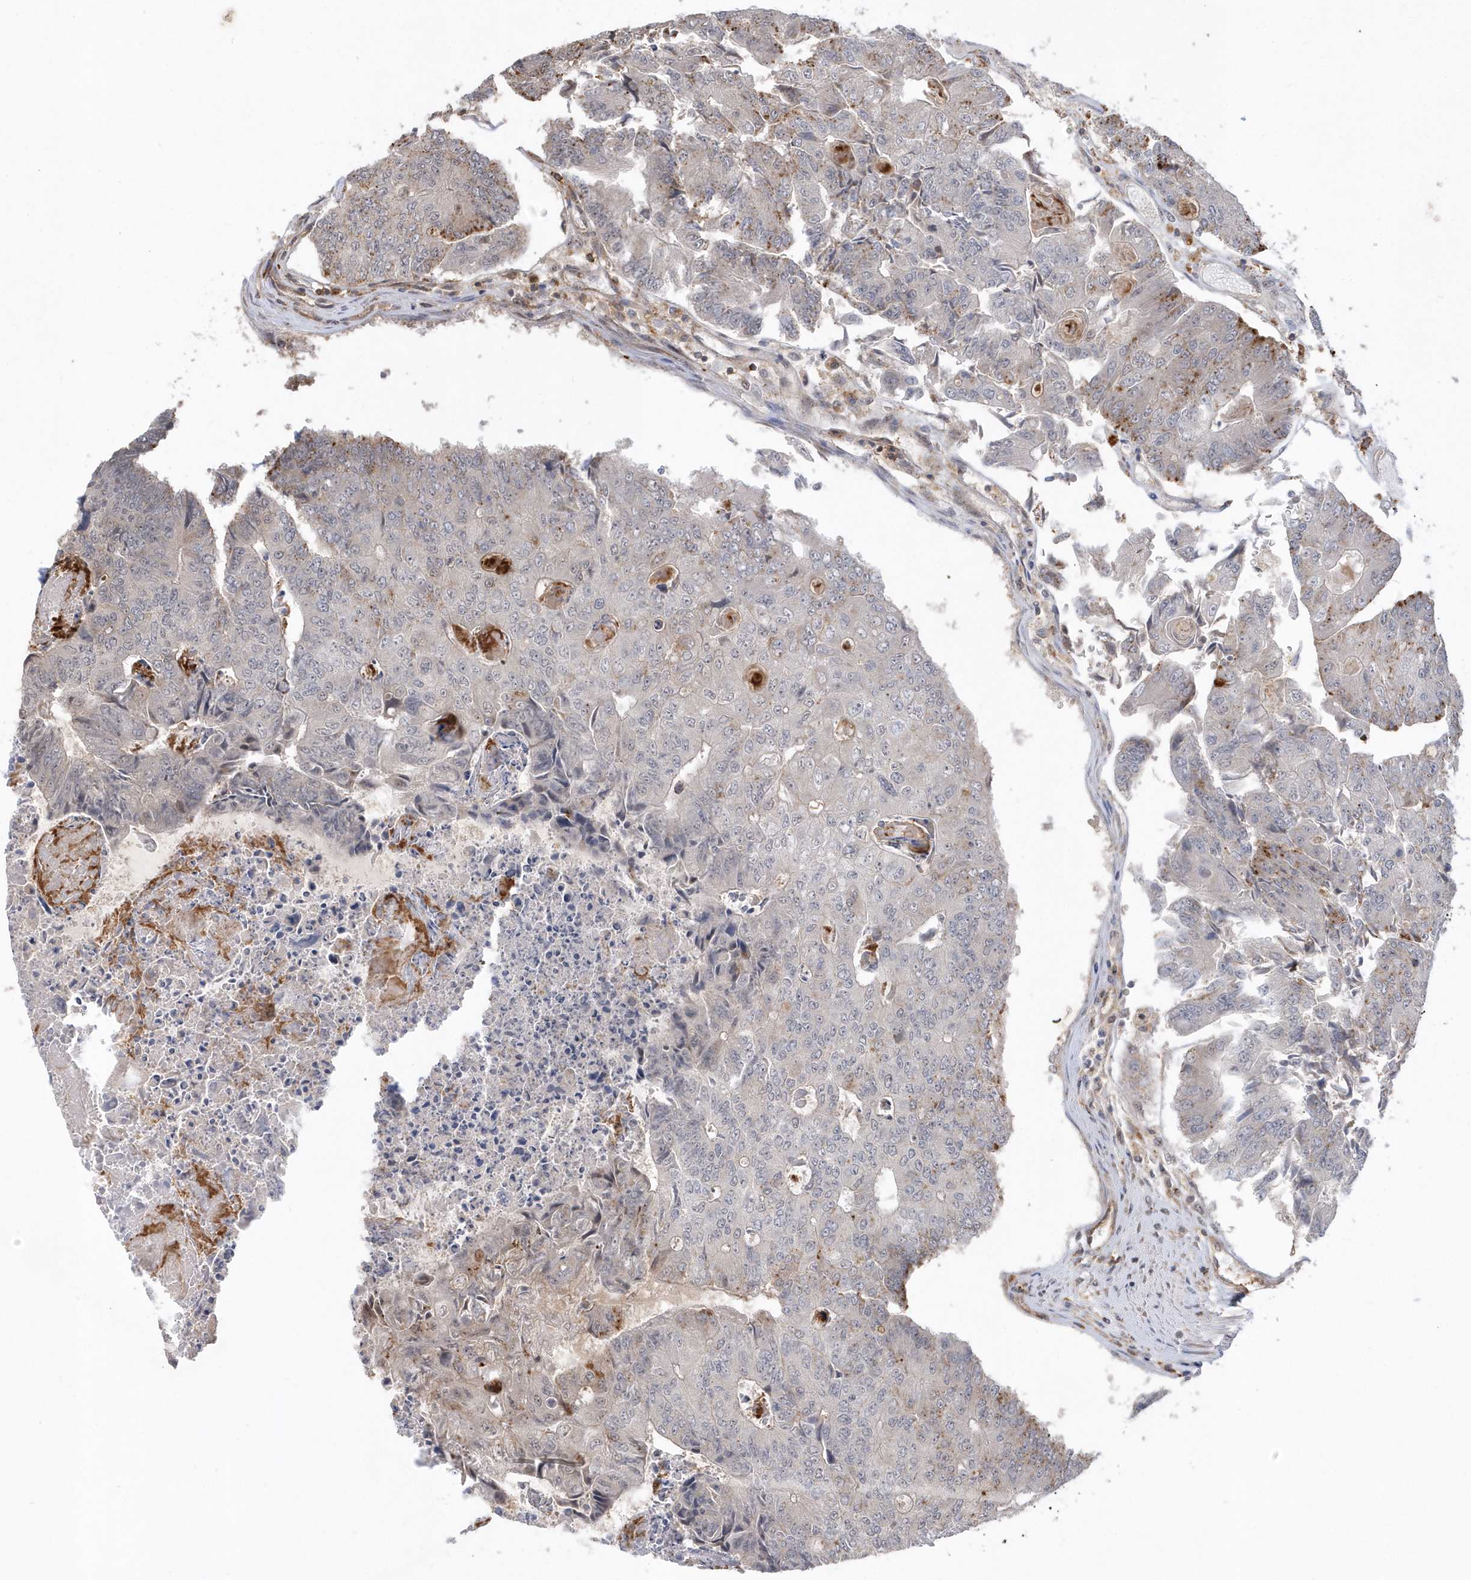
{"staining": {"intensity": "moderate", "quantity": "<25%", "location": "cytoplasmic/membranous"}, "tissue": "colorectal cancer", "cell_type": "Tumor cells", "image_type": "cancer", "snomed": [{"axis": "morphology", "description": "Adenocarcinoma, NOS"}, {"axis": "topography", "description": "Colon"}], "caption": "Immunohistochemical staining of colorectal cancer (adenocarcinoma) exhibits low levels of moderate cytoplasmic/membranous positivity in approximately <25% of tumor cells. (brown staining indicates protein expression, while blue staining denotes nuclei).", "gene": "CRIP3", "patient": {"sex": "female", "age": 67}}